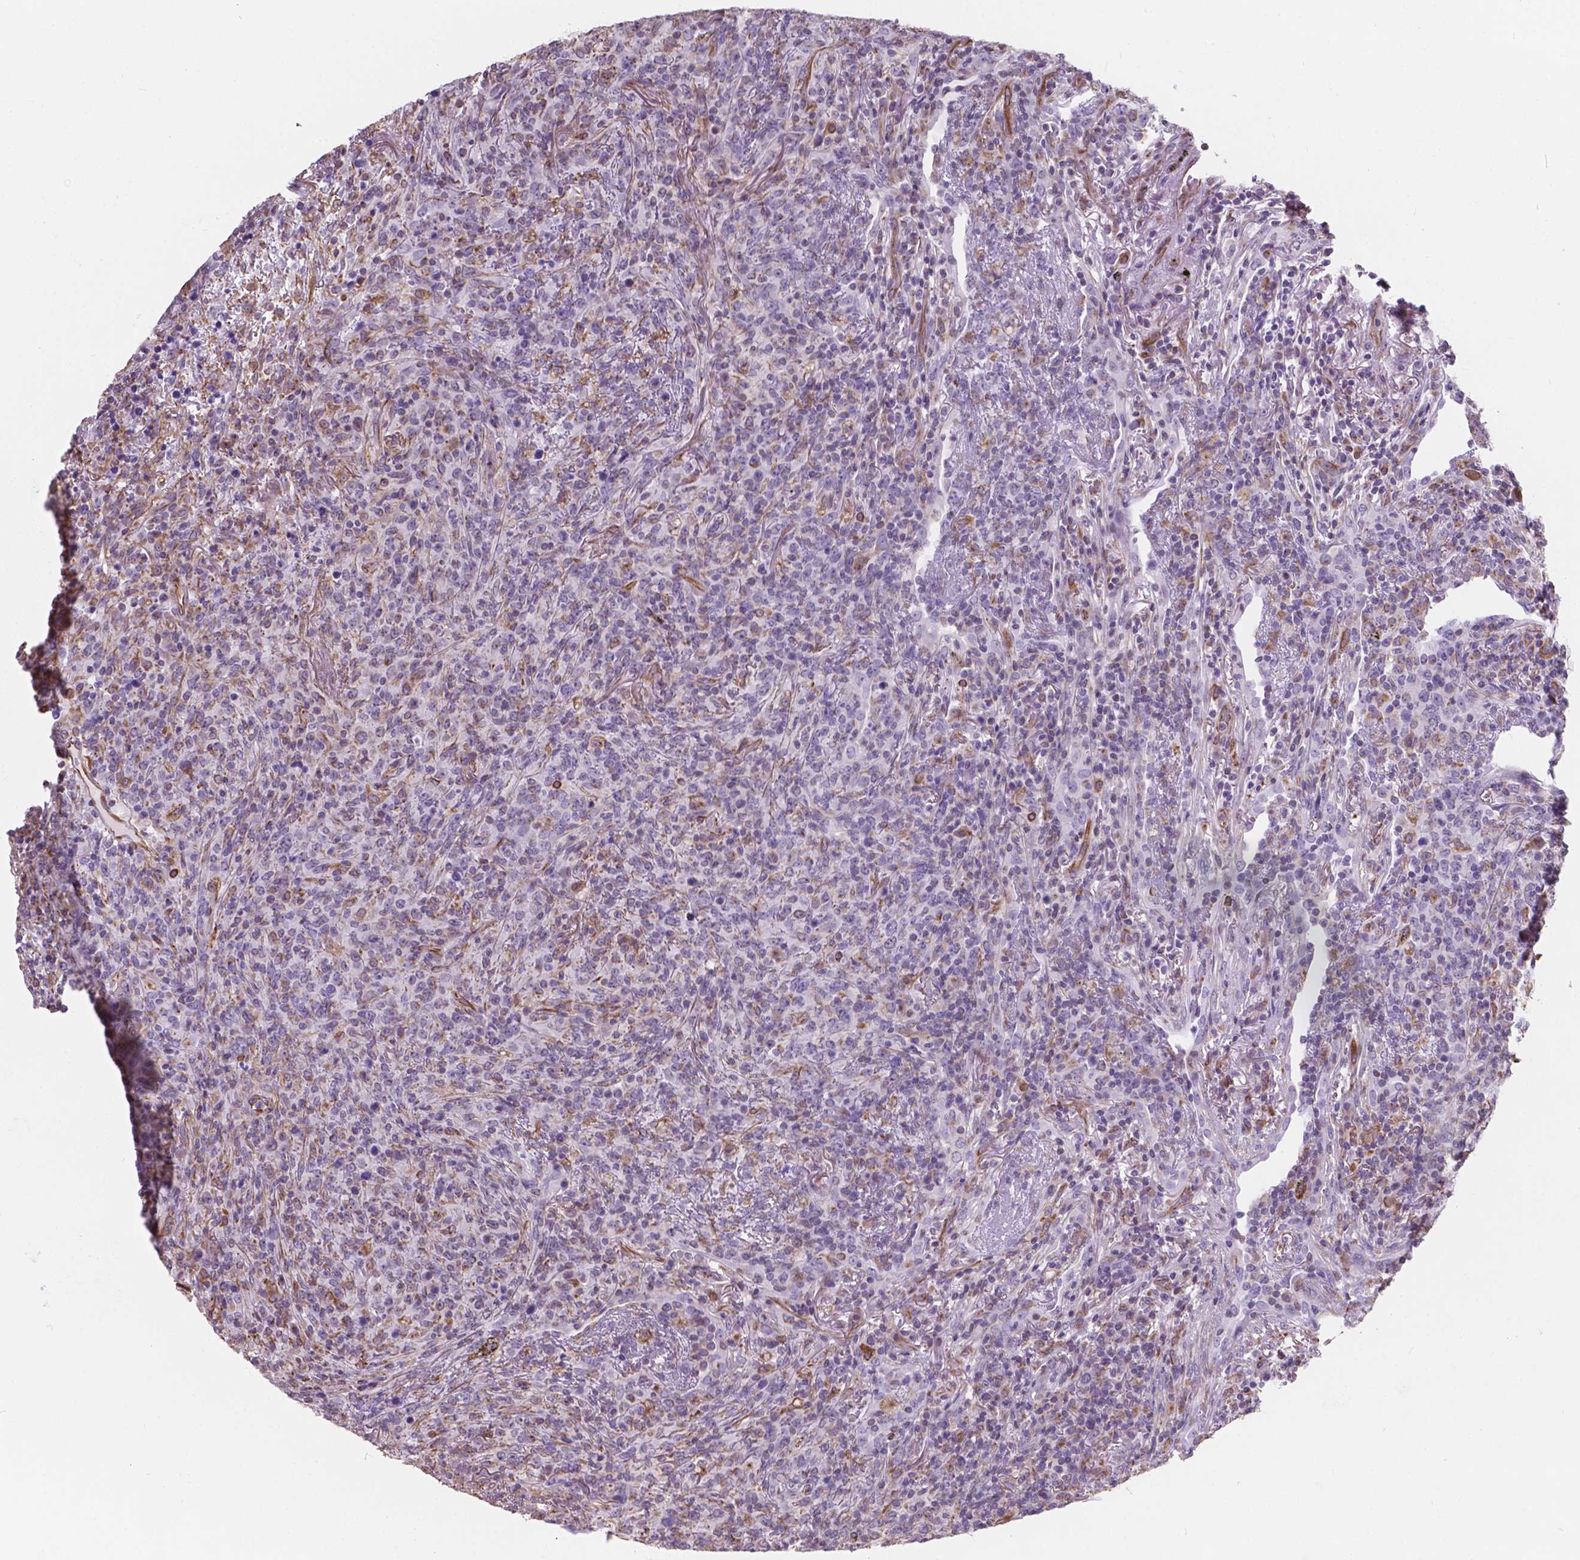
{"staining": {"intensity": "negative", "quantity": "none", "location": "none"}, "tissue": "lymphoma", "cell_type": "Tumor cells", "image_type": "cancer", "snomed": [{"axis": "morphology", "description": "Malignant lymphoma, non-Hodgkin's type, High grade"}, {"axis": "topography", "description": "Lung"}], "caption": "A high-resolution micrograph shows IHC staining of malignant lymphoma, non-Hodgkin's type (high-grade), which demonstrates no significant positivity in tumor cells.", "gene": "AMOT", "patient": {"sex": "male", "age": 79}}